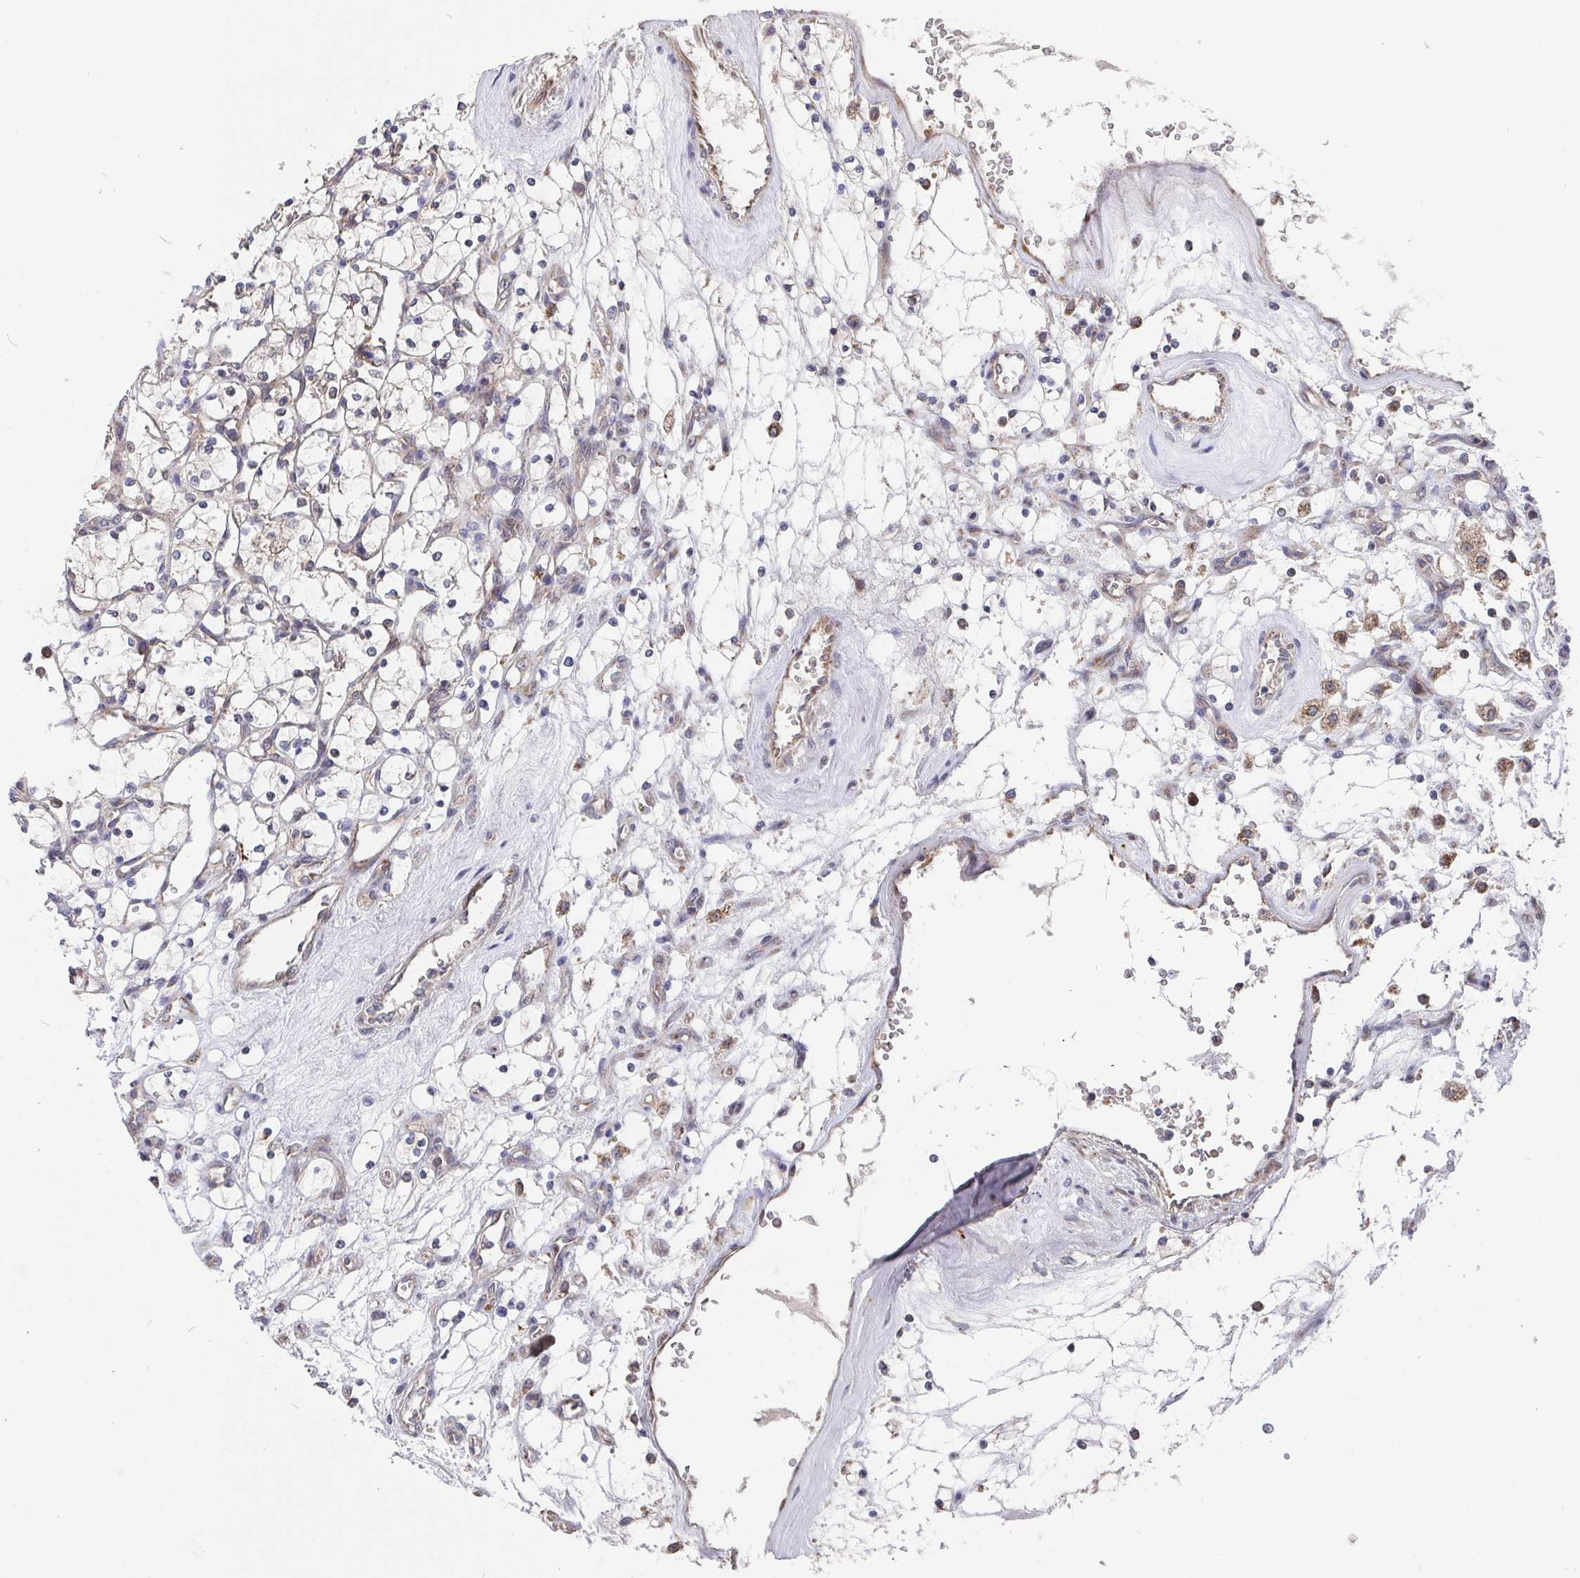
{"staining": {"intensity": "weak", "quantity": "25%-75%", "location": "cytoplasmic/membranous"}, "tissue": "renal cancer", "cell_type": "Tumor cells", "image_type": "cancer", "snomed": [{"axis": "morphology", "description": "Adenocarcinoma, NOS"}, {"axis": "topography", "description": "Kidney"}], "caption": "Tumor cells reveal low levels of weak cytoplasmic/membranous staining in about 25%-75% of cells in human renal cancer (adenocarcinoma).", "gene": "PDF", "patient": {"sex": "female", "age": 69}}